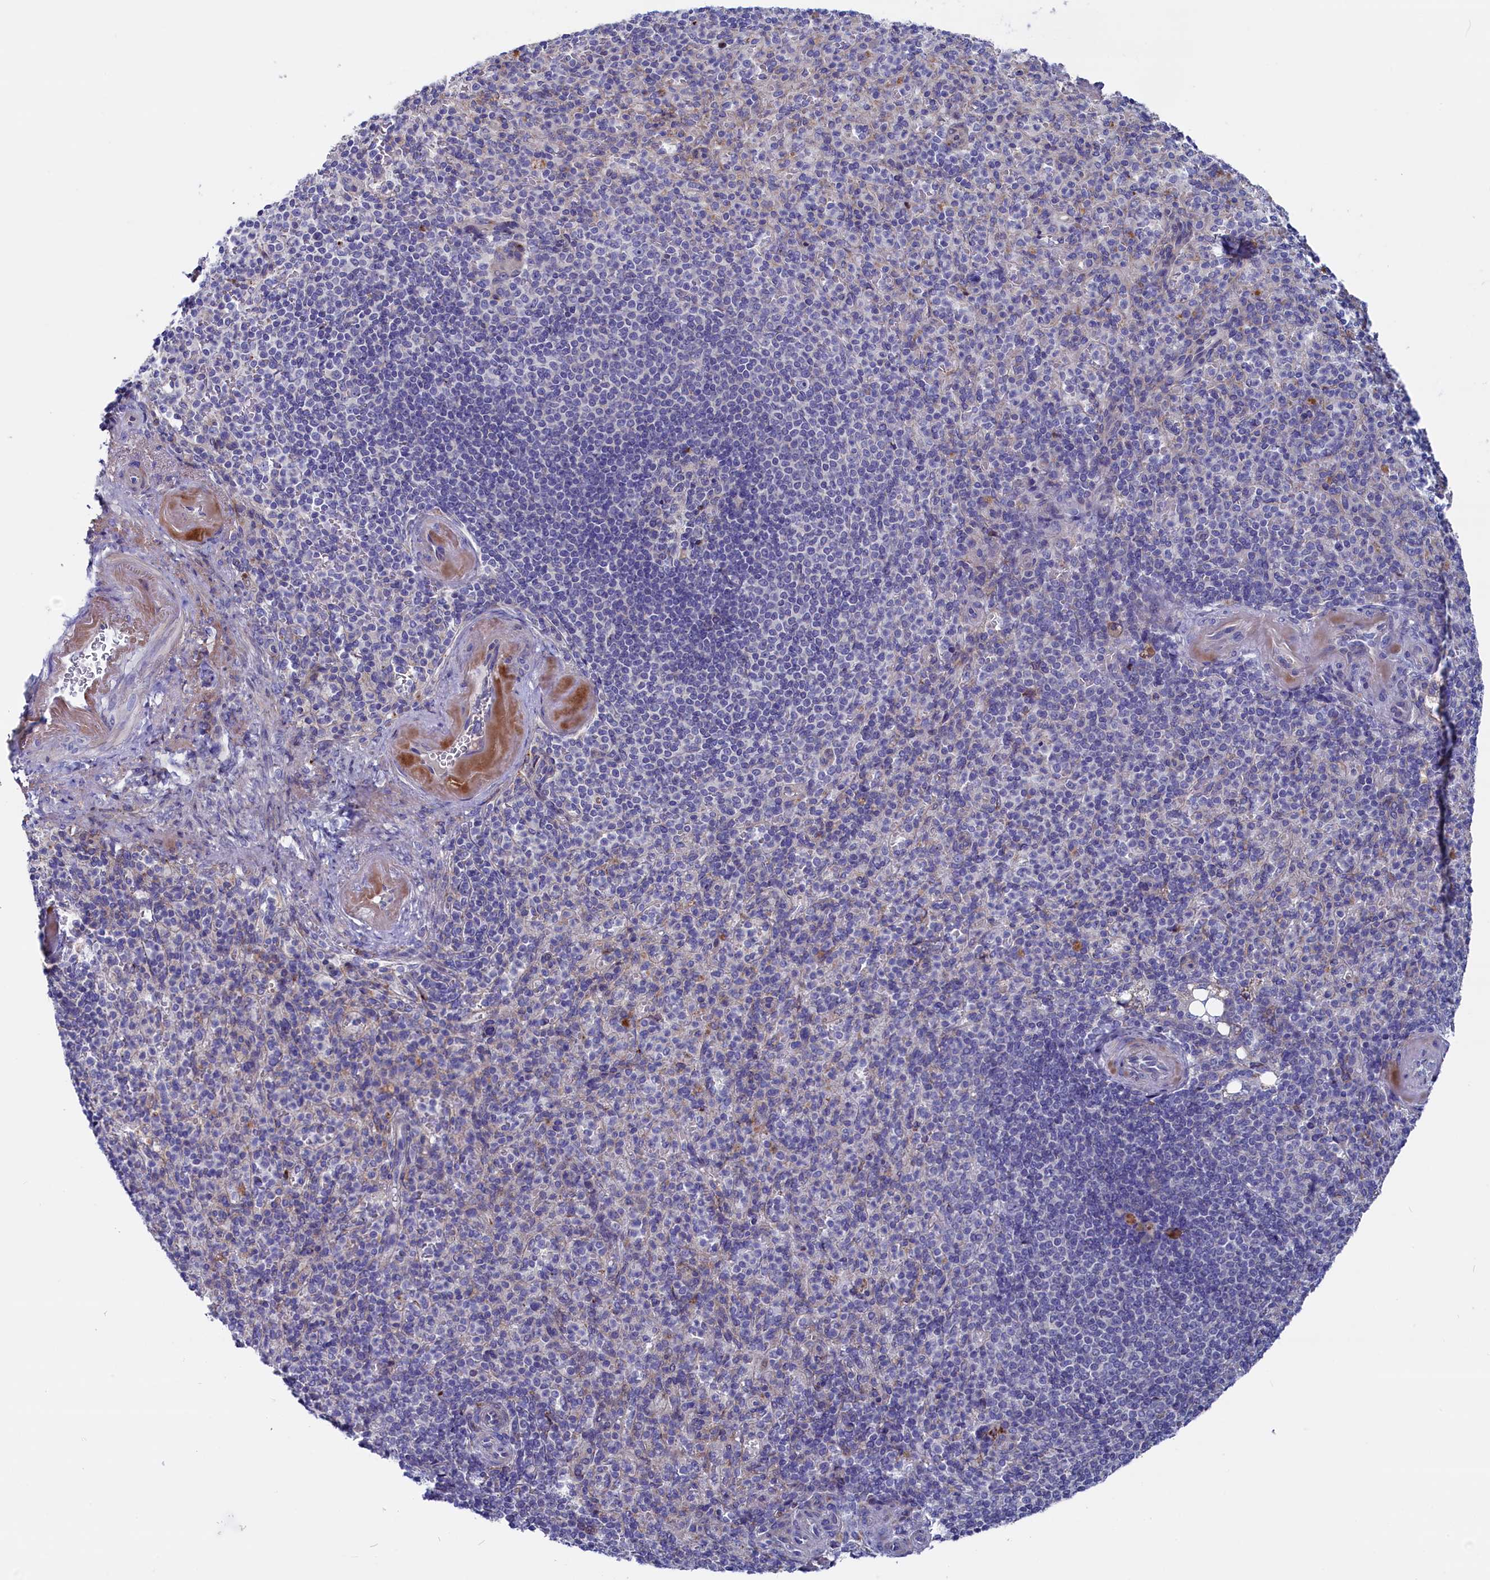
{"staining": {"intensity": "negative", "quantity": "none", "location": "none"}, "tissue": "spleen", "cell_type": "Cells in red pulp", "image_type": "normal", "snomed": [{"axis": "morphology", "description": "Normal tissue, NOS"}, {"axis": "topography", "description": "Spleen"}], "caption": "This is a photomicrograph of IHC staining of unremarkable spleen, which shows no positivity in cells in red pulp. (Stains: DAB (3,3'-diaminobenzidine) IHC with hematoxylin counter stain, Microscopy: brightfield microscopy at high magnification).", "gene": "NUDT7", "patient": {"sex": "female", "age": 74}}